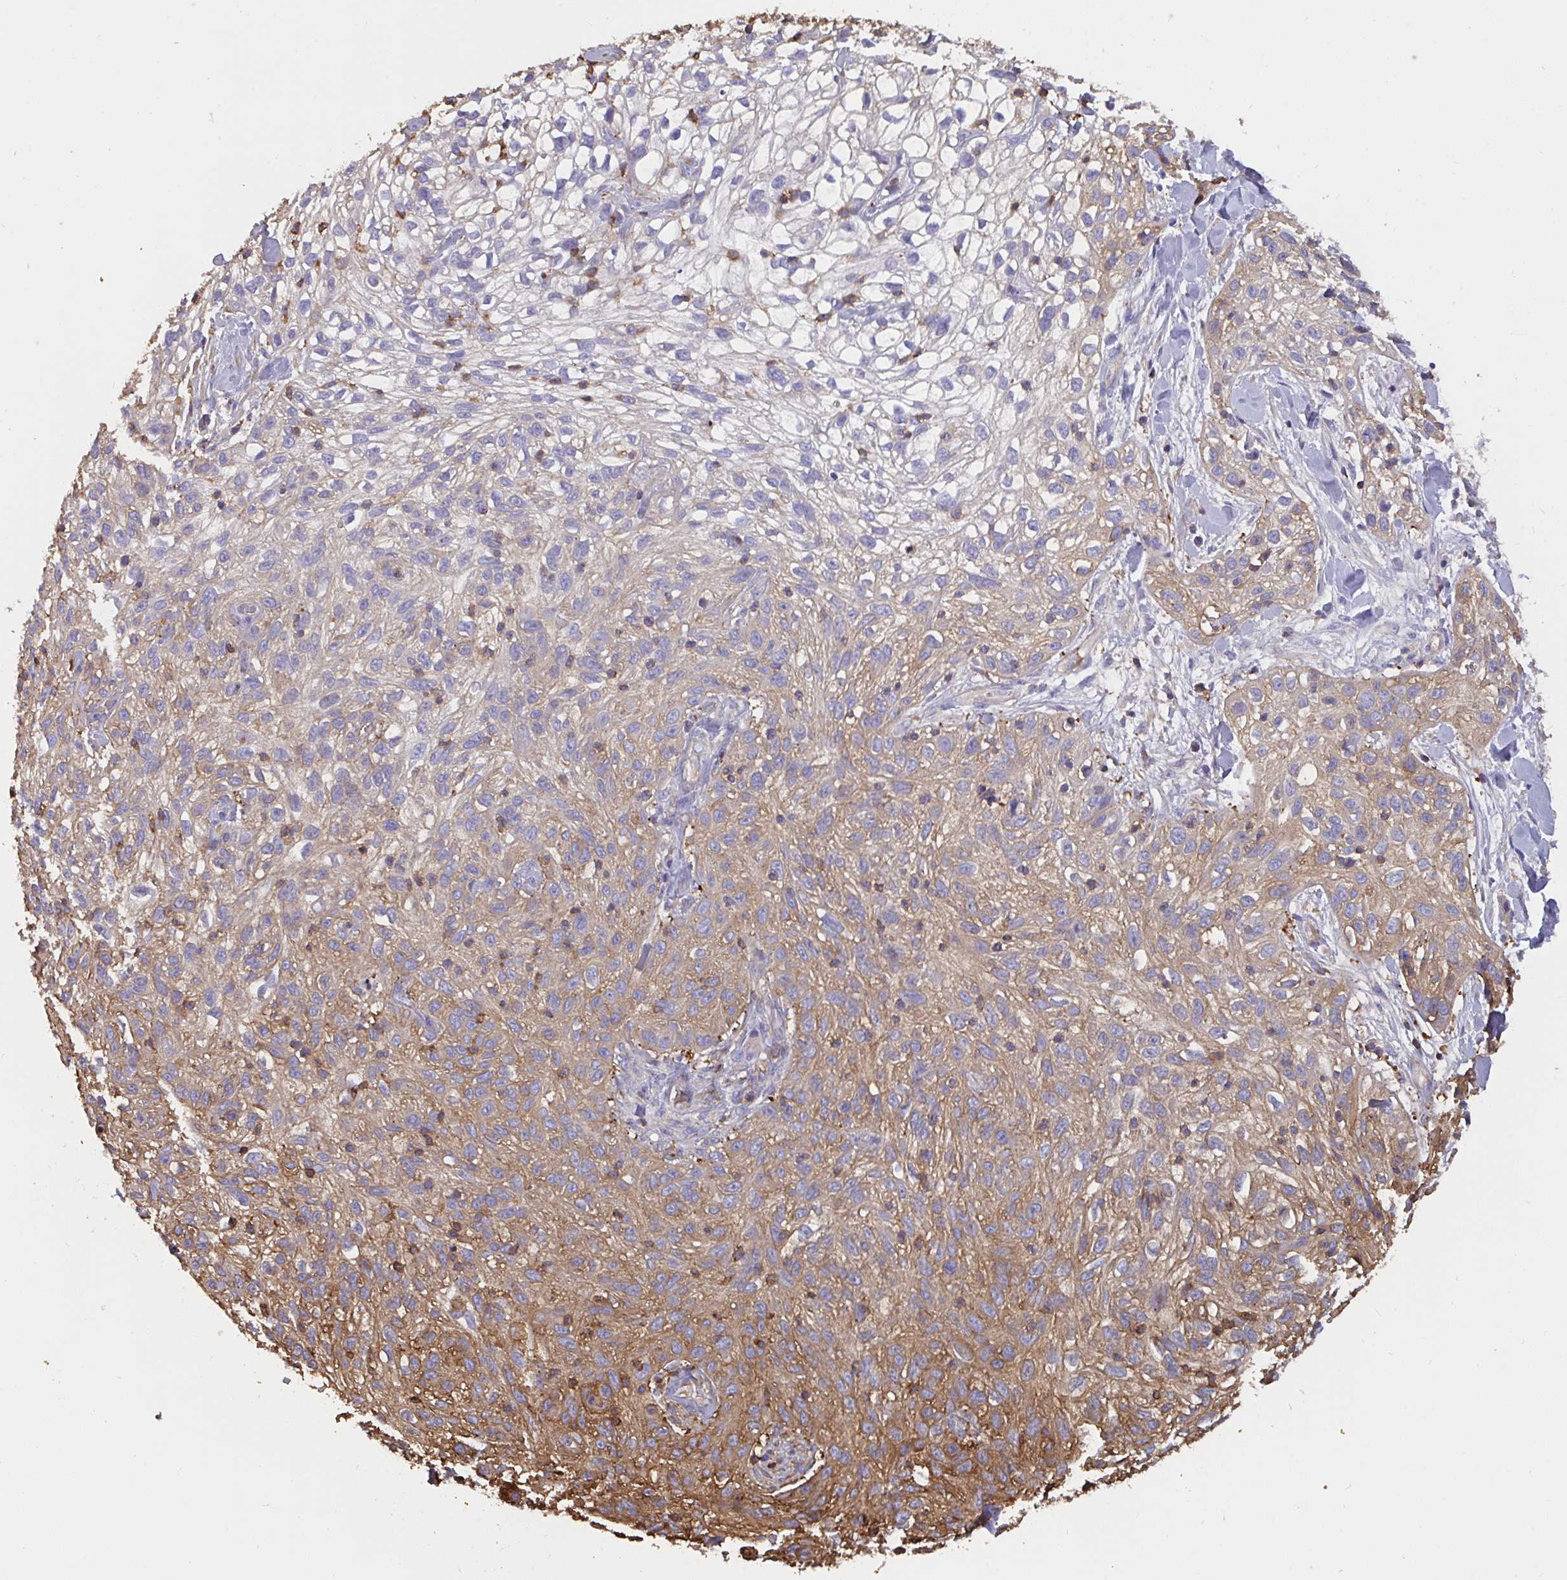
{"staining": {"intensity": "moderate", "quantity": "<25%", "location": "cytoplasmic/membranous"}, "tissue": "skin cancer", "cell_type": "Tumor cells", "image_type": "cancer", "snomed": [{"axis": "morphology", "description": "Squamous cell carcinoma, NOS"}, {"axis": "topography", "description": "Skin"}], "caption": "Immunohistochemistry (DAB (3,3'-diaminobenzidine)) staining of human skin squamous cell carcinoma shows moderate cytoplasmic/membranous protein expression in approximately <25% of tumor cells.", "gene": "CFL1", "patient": {"sex": "male", "age": 82}}